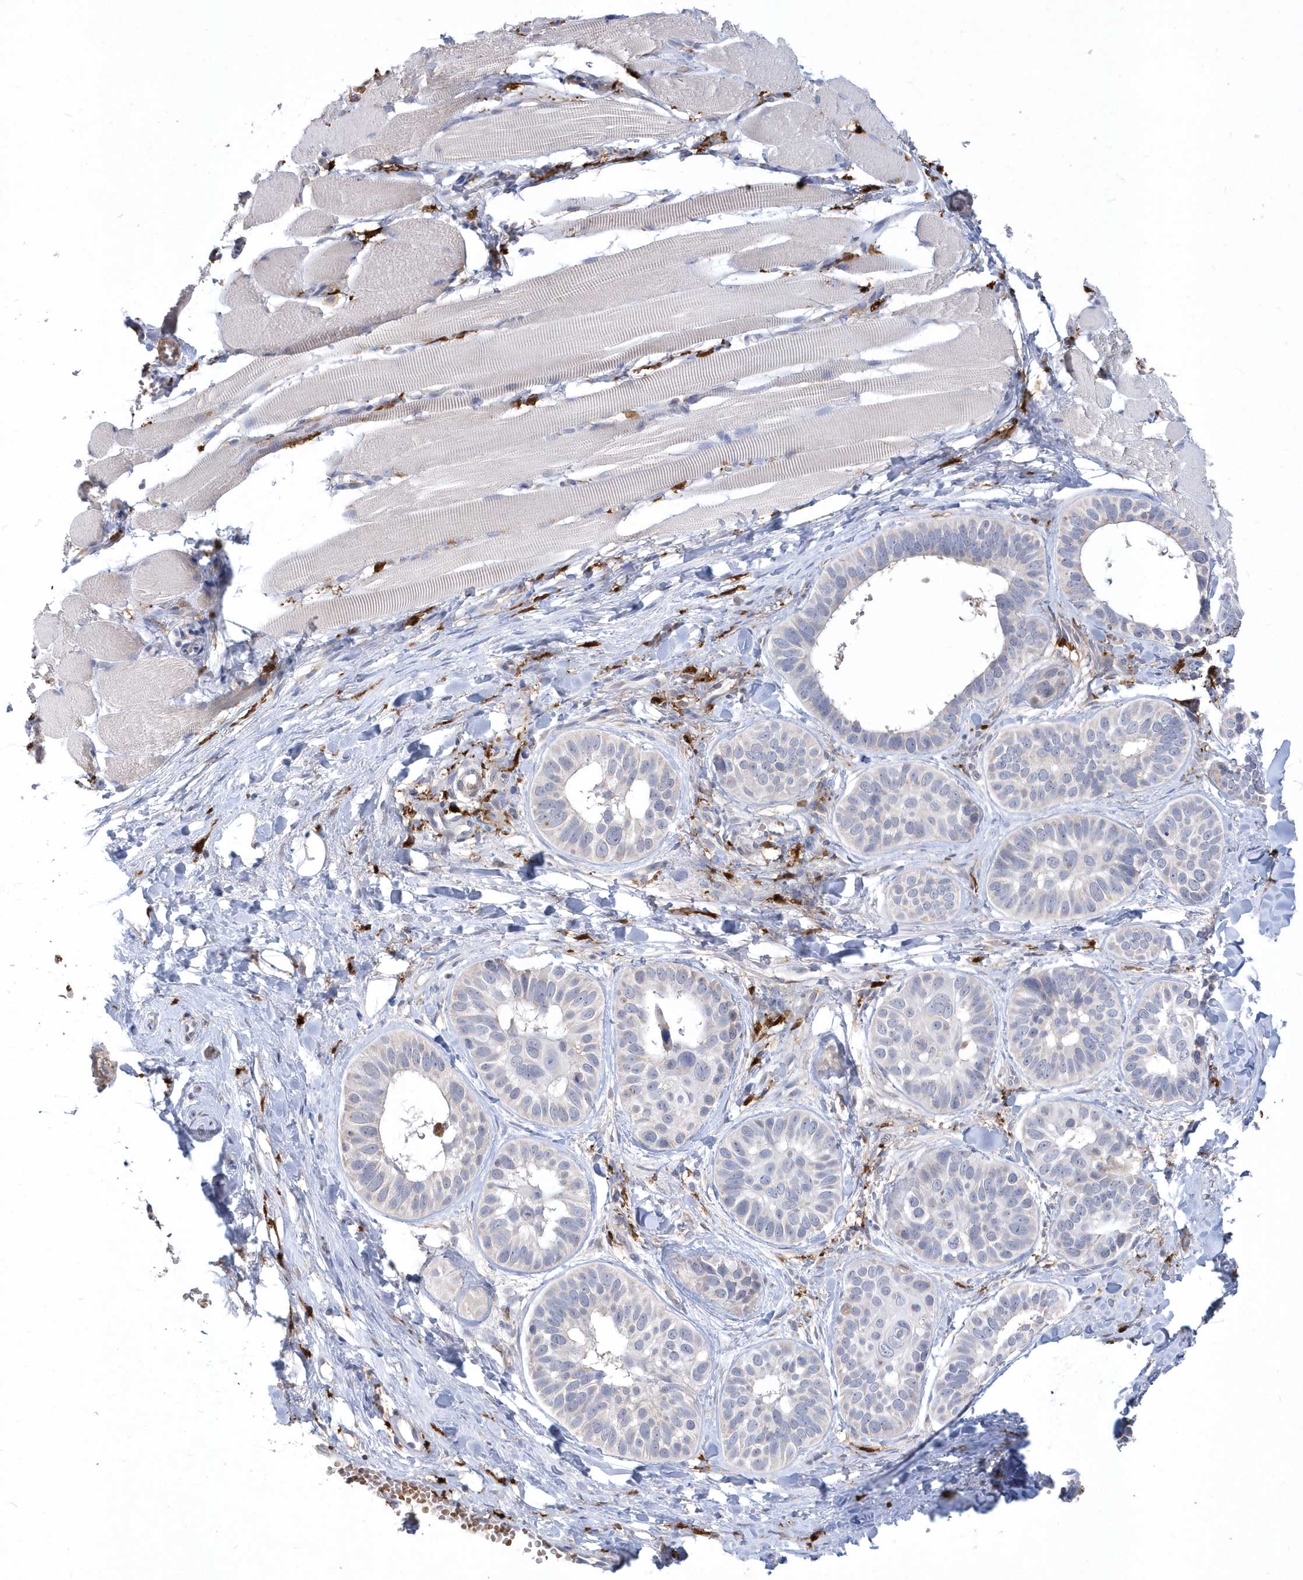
{"staining": {"intensity": "negative", "quantity": "none", "location": "none"}, "tissue": "skin cancer", "cell_type": "Tumor cells", "image_type": "cancer", "snomed": [{"axis": "morphology", "description": "Basal cell carcinoma"}, {"axis": "topography", "description": "Skin"}], "caption": "Tumor cells are negative for brown protein staining in basal cell carcinoma (skin).", "gene": "TSPEAR", "patient": {"sex": "male", "age": 62}}